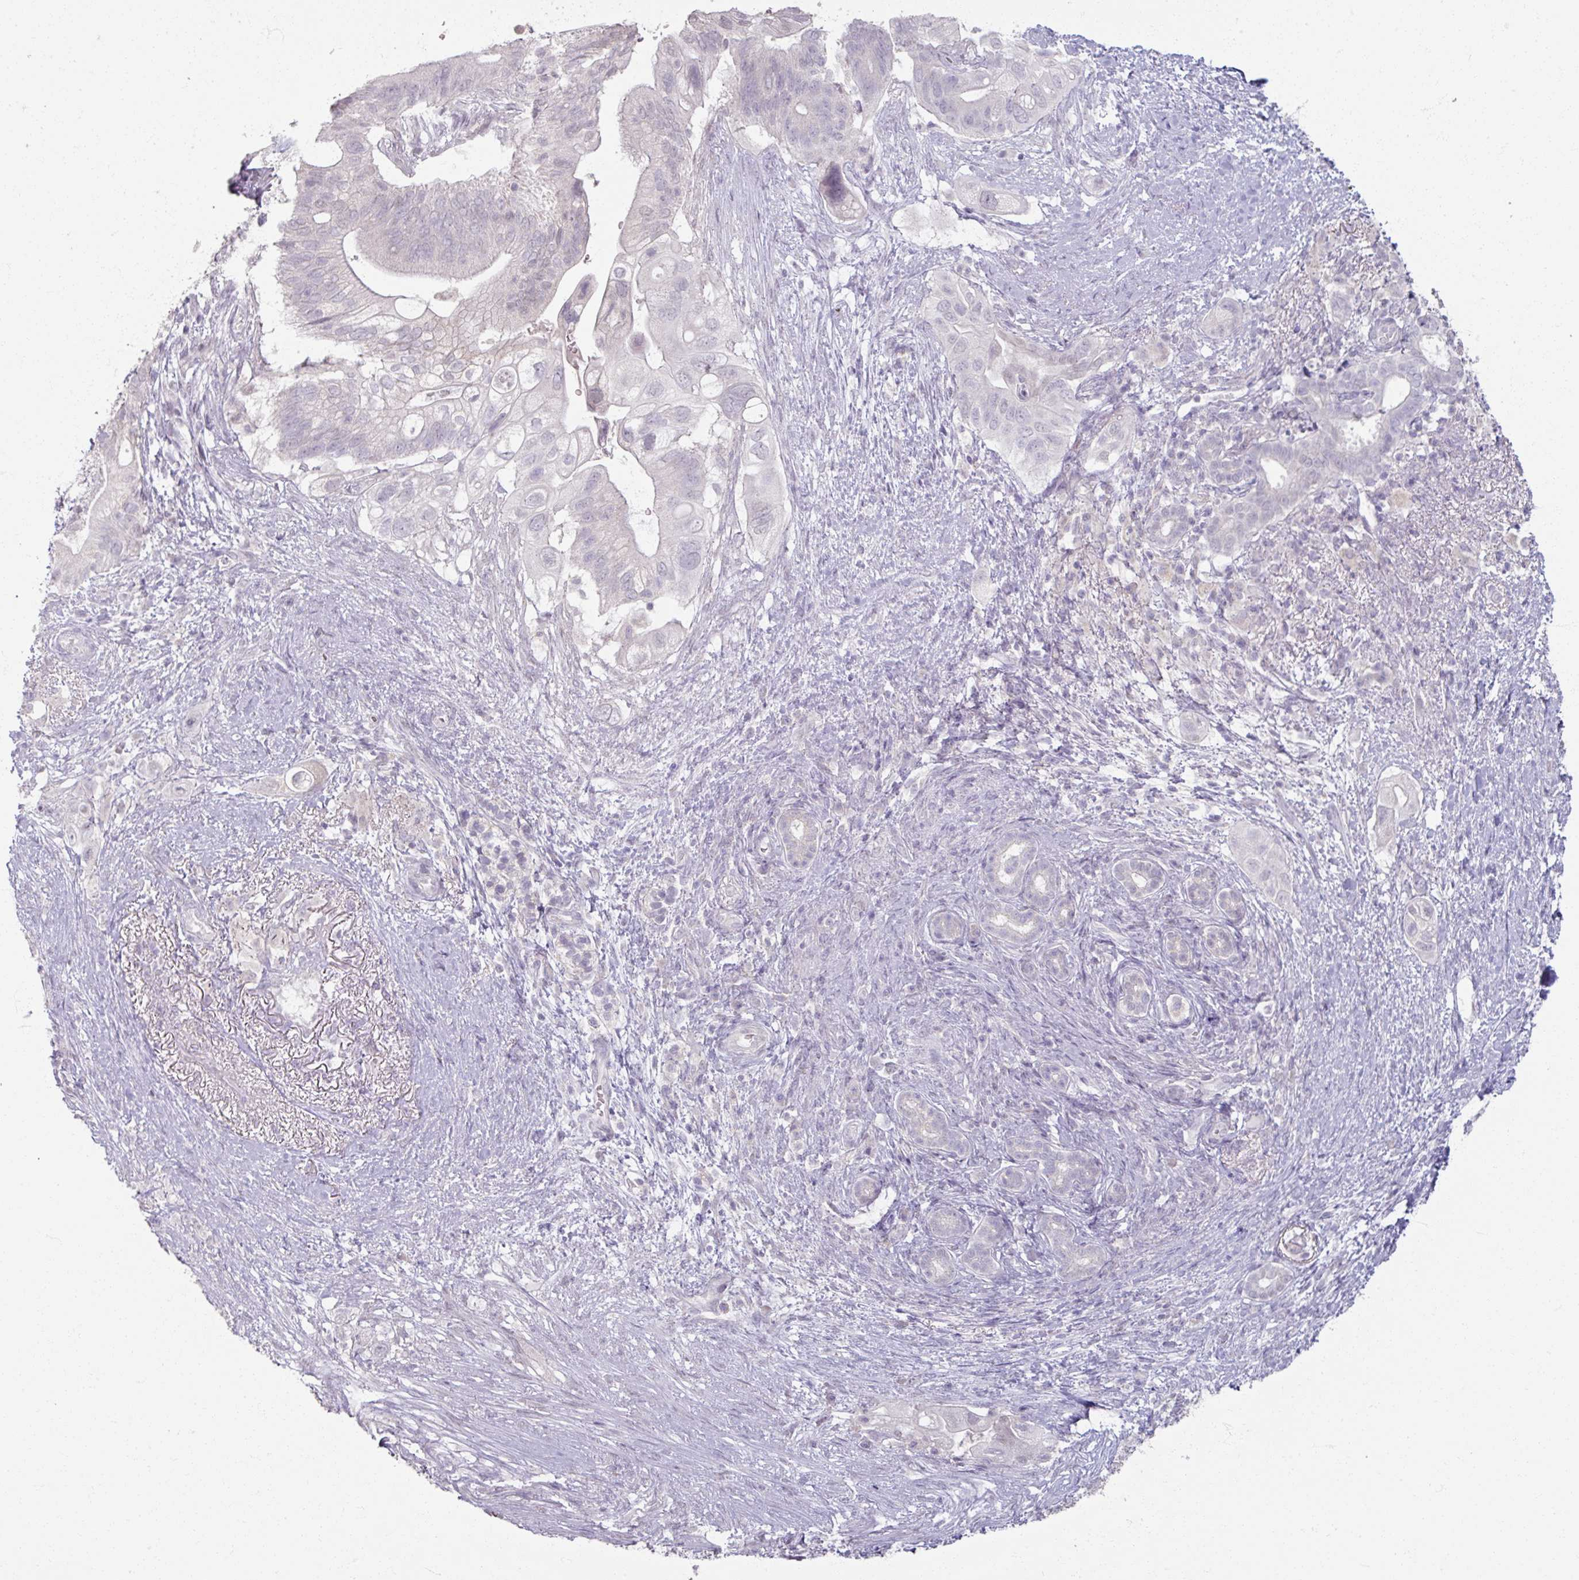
{"staining": {"intensity": "negative", "quantity": "none", "location": "none"}, "tissue": "pancreatic cancer", "cell_type": "Tumor cells", "image_type": "cancer", "snomed": [{"axis": "morphology", "description": "Adenocarcinoma, NOS"}, {"axis": "topography", "description": "Pancreas"}], "caption": "The immunohistochemistry (IHC) micrograph has no significant expression in tumor cells of pancreatic cancer tissue. (DAB (3,3'-diaminobenzidine) IHC visualized using brightfield microscopy, high magnification).", "gene": "SOX11", "patient": {"sex": "female", "age": 72}}